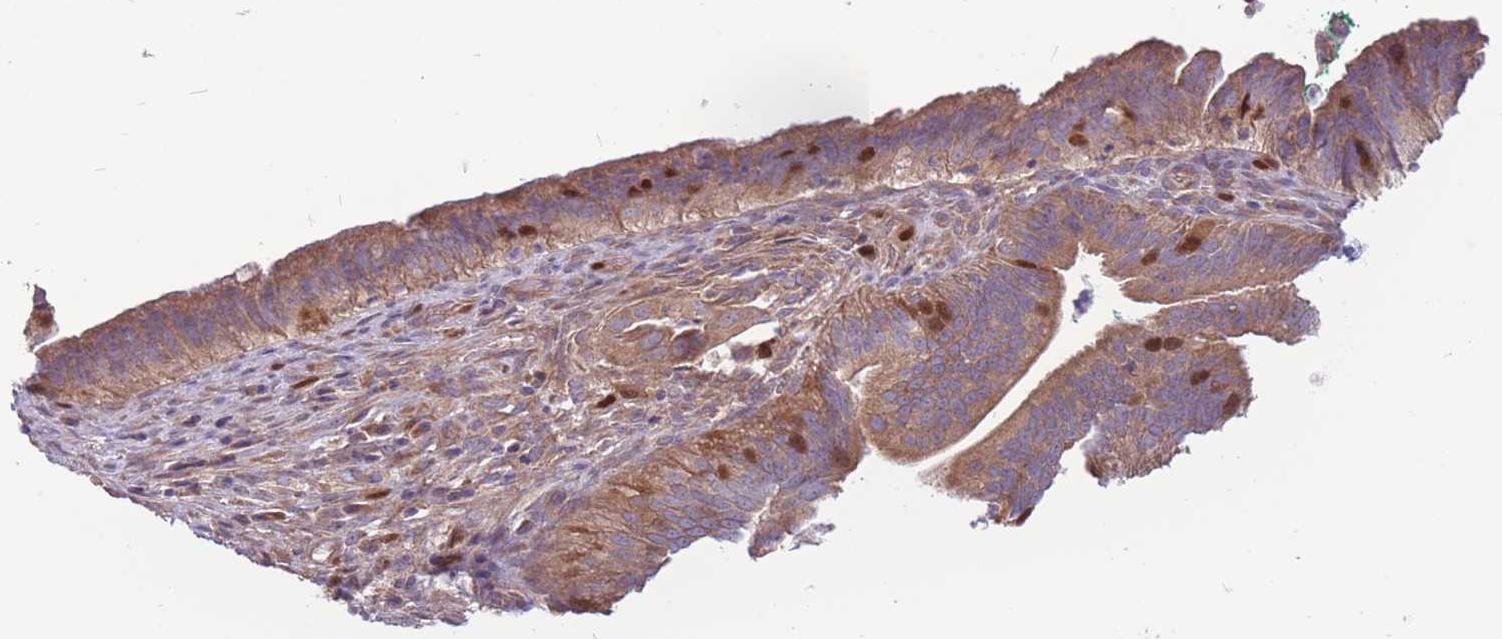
{"staining": {"intensity": "moderate", "quantity": ">75%", "location": "cytoplasmic/membranous,nuclear"}, "tissue": "cervical cancer", "cell_type": "Tumor cells", "image_type": "cancer", "snomed": [{"axis": "morphology", "description": "Adenocarcinoma, NOS"}, {"axis": "topography", "description": "Cervix"}], "caption": "Adenocarcinoma (cervical) stained with a protein marker displays moderate staining in tumor cells.", "gene": "GMNN", "patient": {"sex": "female", "age": 42}}